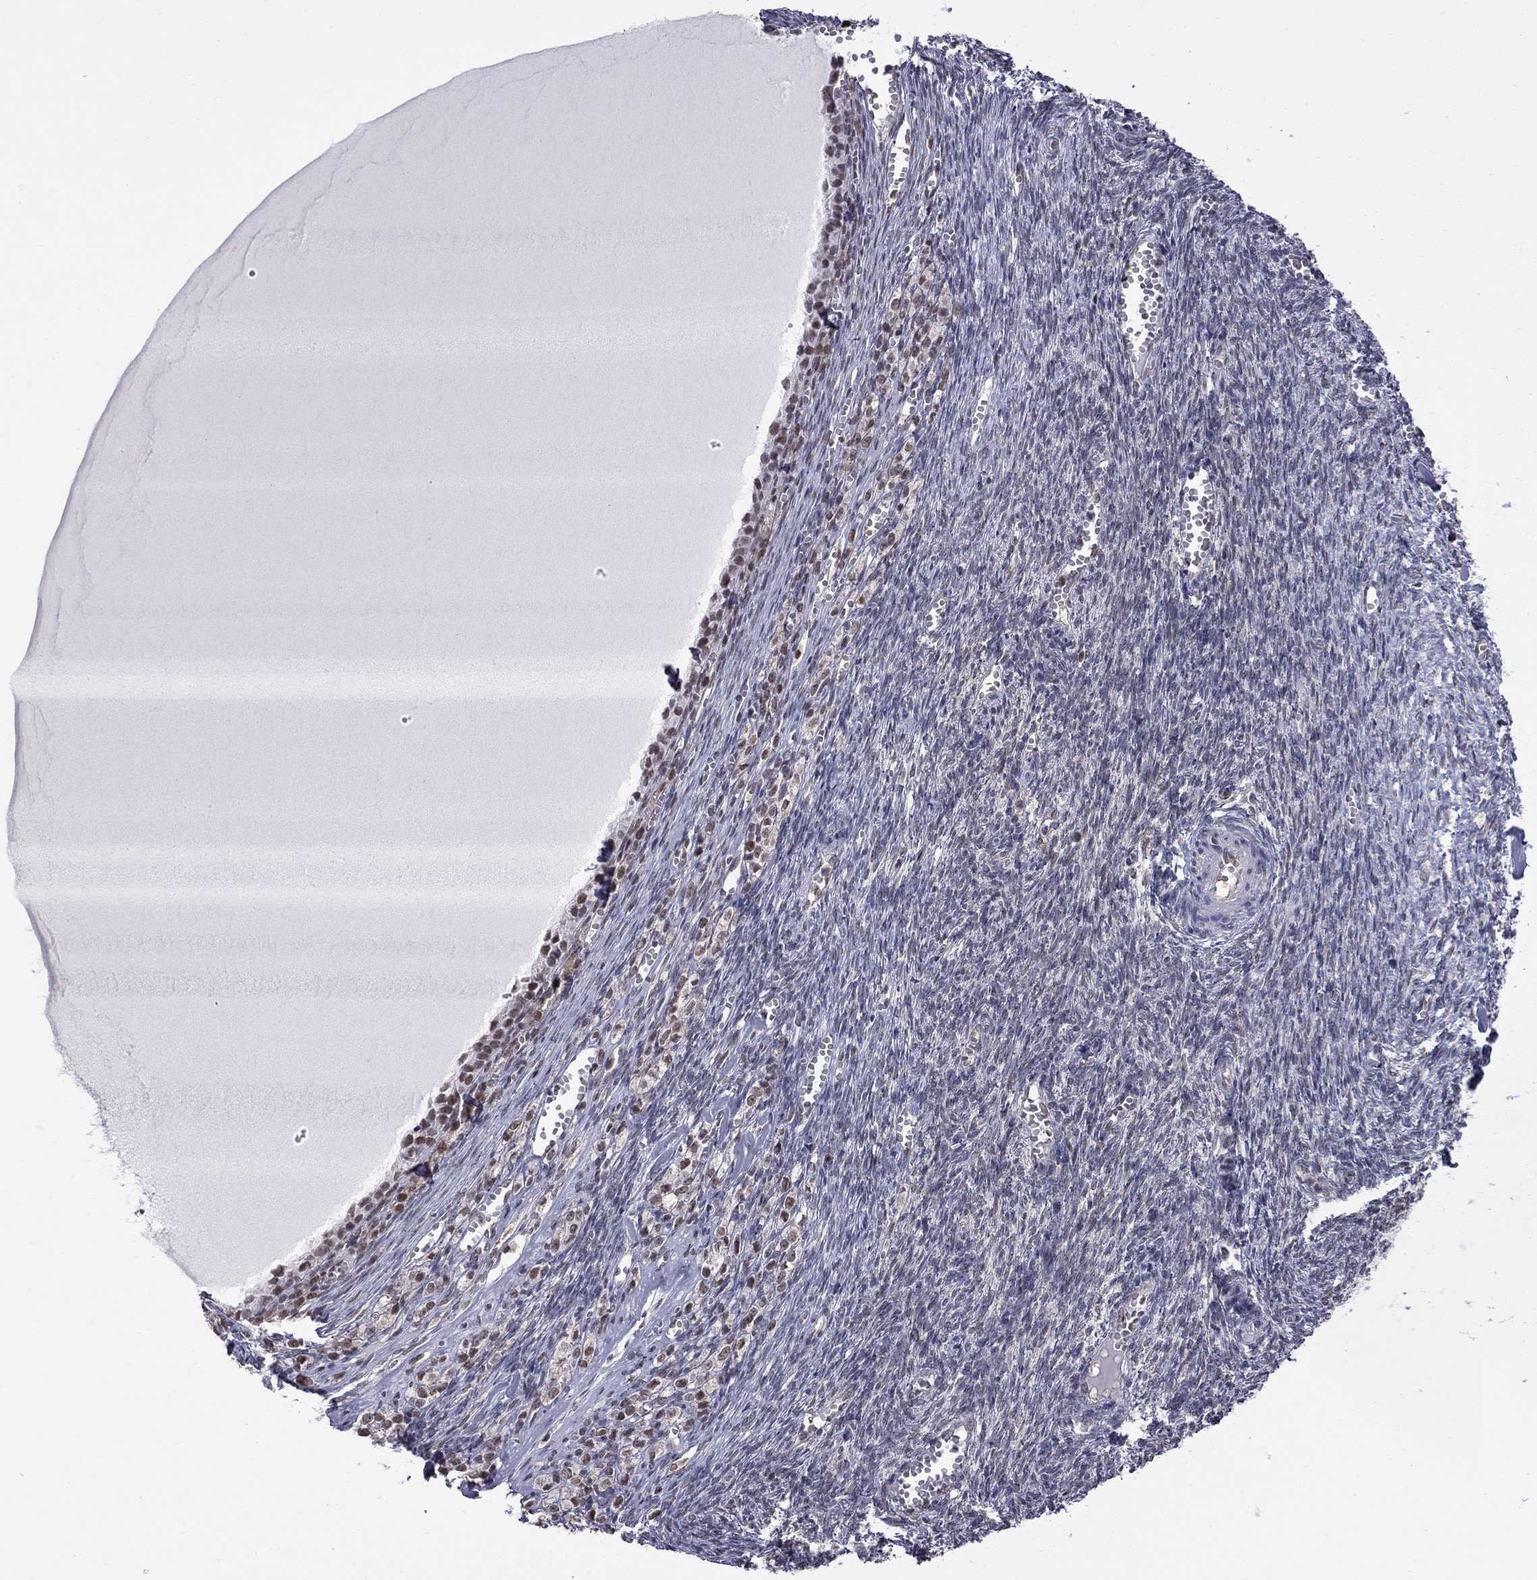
{"staining": {"intensity": "weak", "quantity": "25%-75%", "location": "nuclear"}, "tissue": "ovary", "cell_type": "Follicle cells", "image_type": "normal", "snomed": [{"axis": "morphology", "description": "Normal tissue, NOS"}, {"axis": "topography", "description": "Ovary"}], "caption": "High-magnification brightfield microscopy of normal ovary stained with DAB (brown) and counterstained with hematoxylin (blue). follicle cells exhibit weak nuclear positivity is present in approximately25%-75% of cells.", "gene": "RFWD3", "patient": {"sex": "female", "age": 43}}